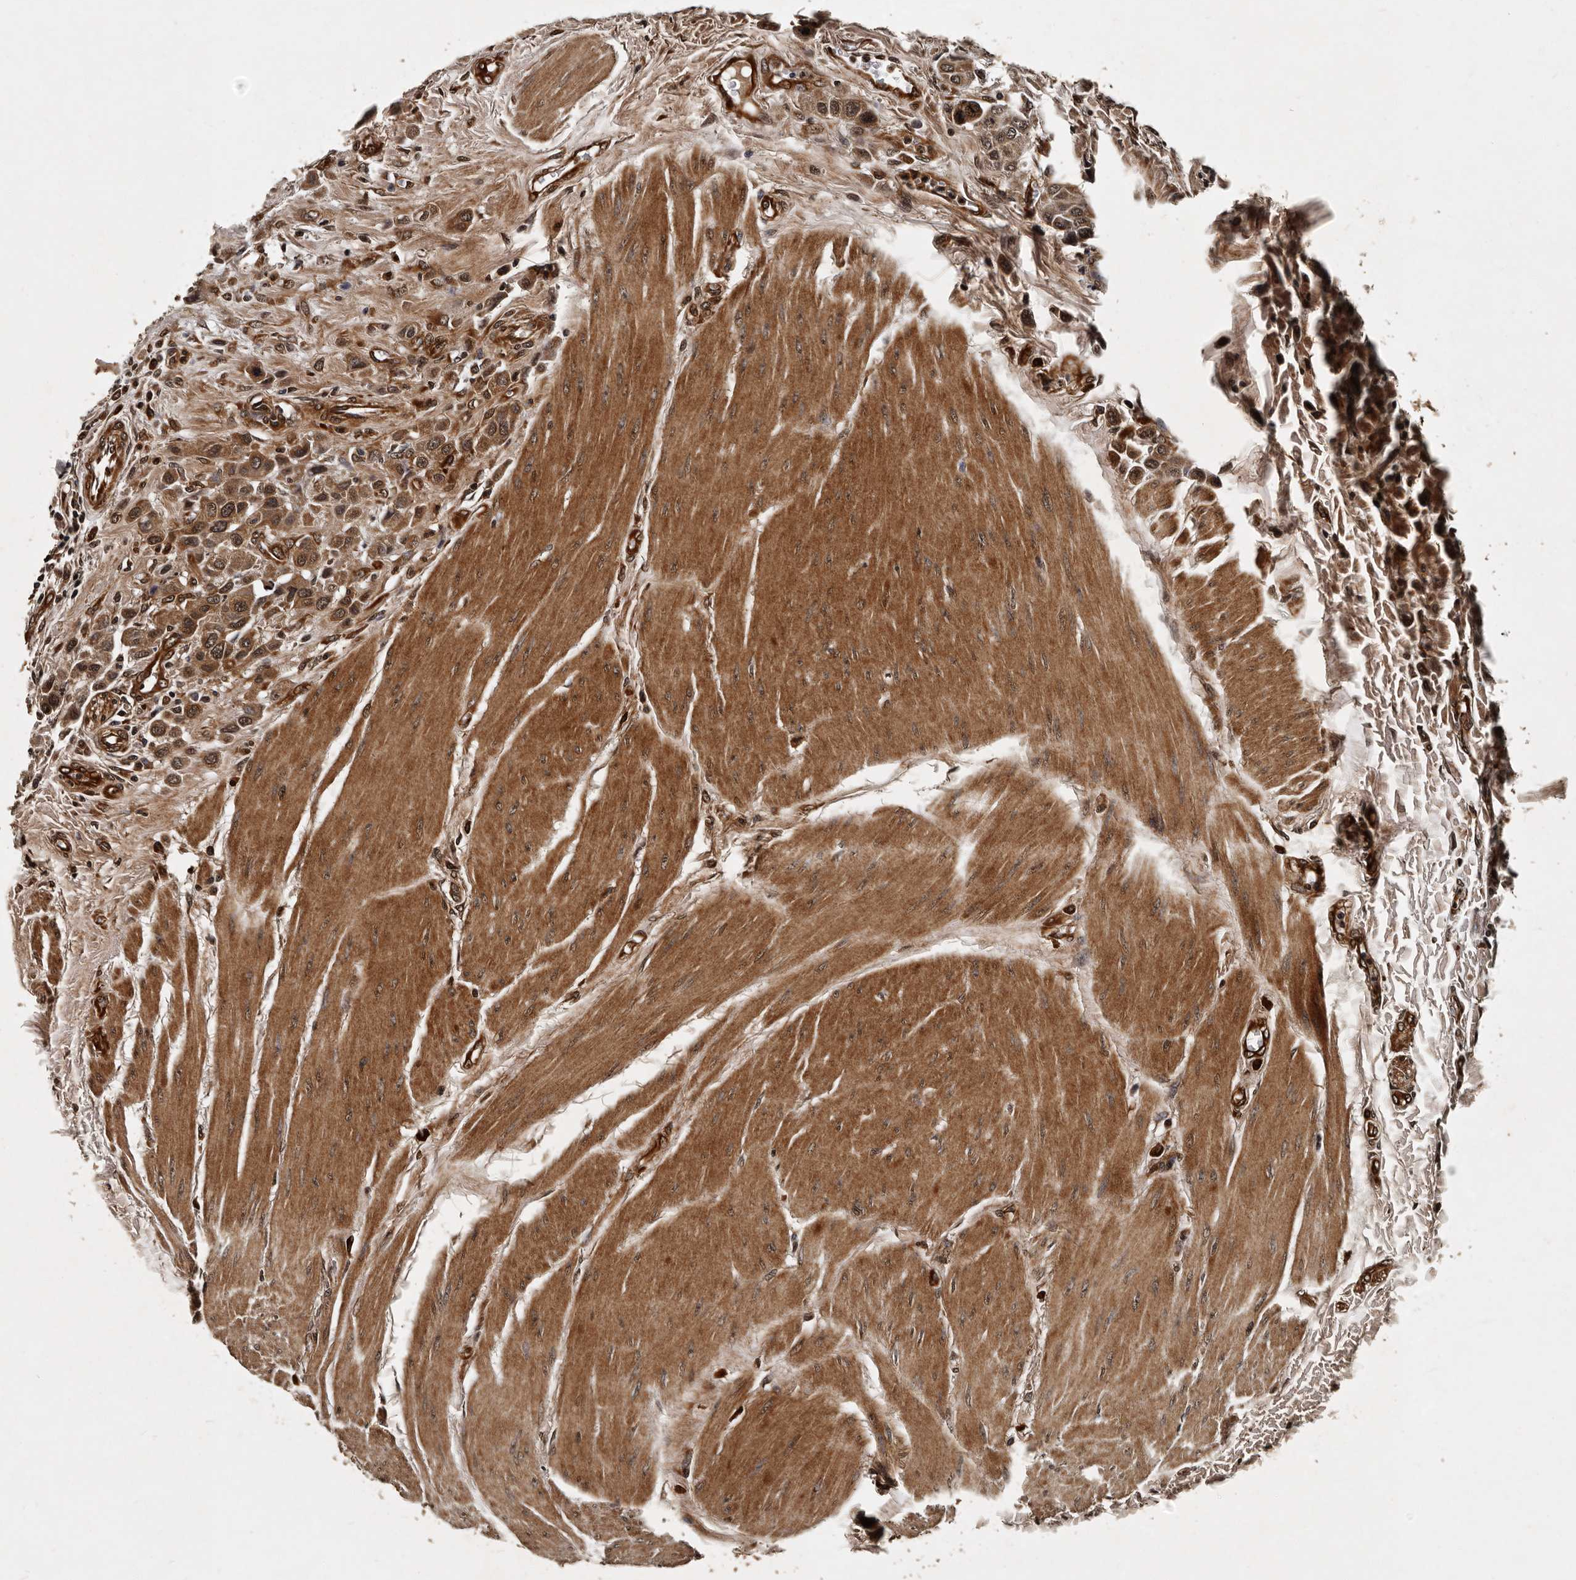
{"staining": {"intensity": "moderate", "quantity": ">75%", "location": "cytoplasmic/membranous,nuclear"}, "tissue": "urothelial cancer", "cell_type": "Tumor cells", "image_type": "cancer", "snomed": [{"axis": "morphology", "description": "Urothelial carcinoma, High grade"}, {"axis": "topography", "description": "Urinary bladder"}], "caption": "Immunohistochemistry (IHC) histopathology image of neoplastic tissue: human urothelial cancer stained using IHC exhibits medium levels of moderate protein expression localized specifically in the cytoplasmic/membranous and nuclear of tumor cells, appearing as a cytoplasmic/membranous and nuclear brown color.", "gene": "CPNE3", "patient": {"sex": "male", "age": 50}}